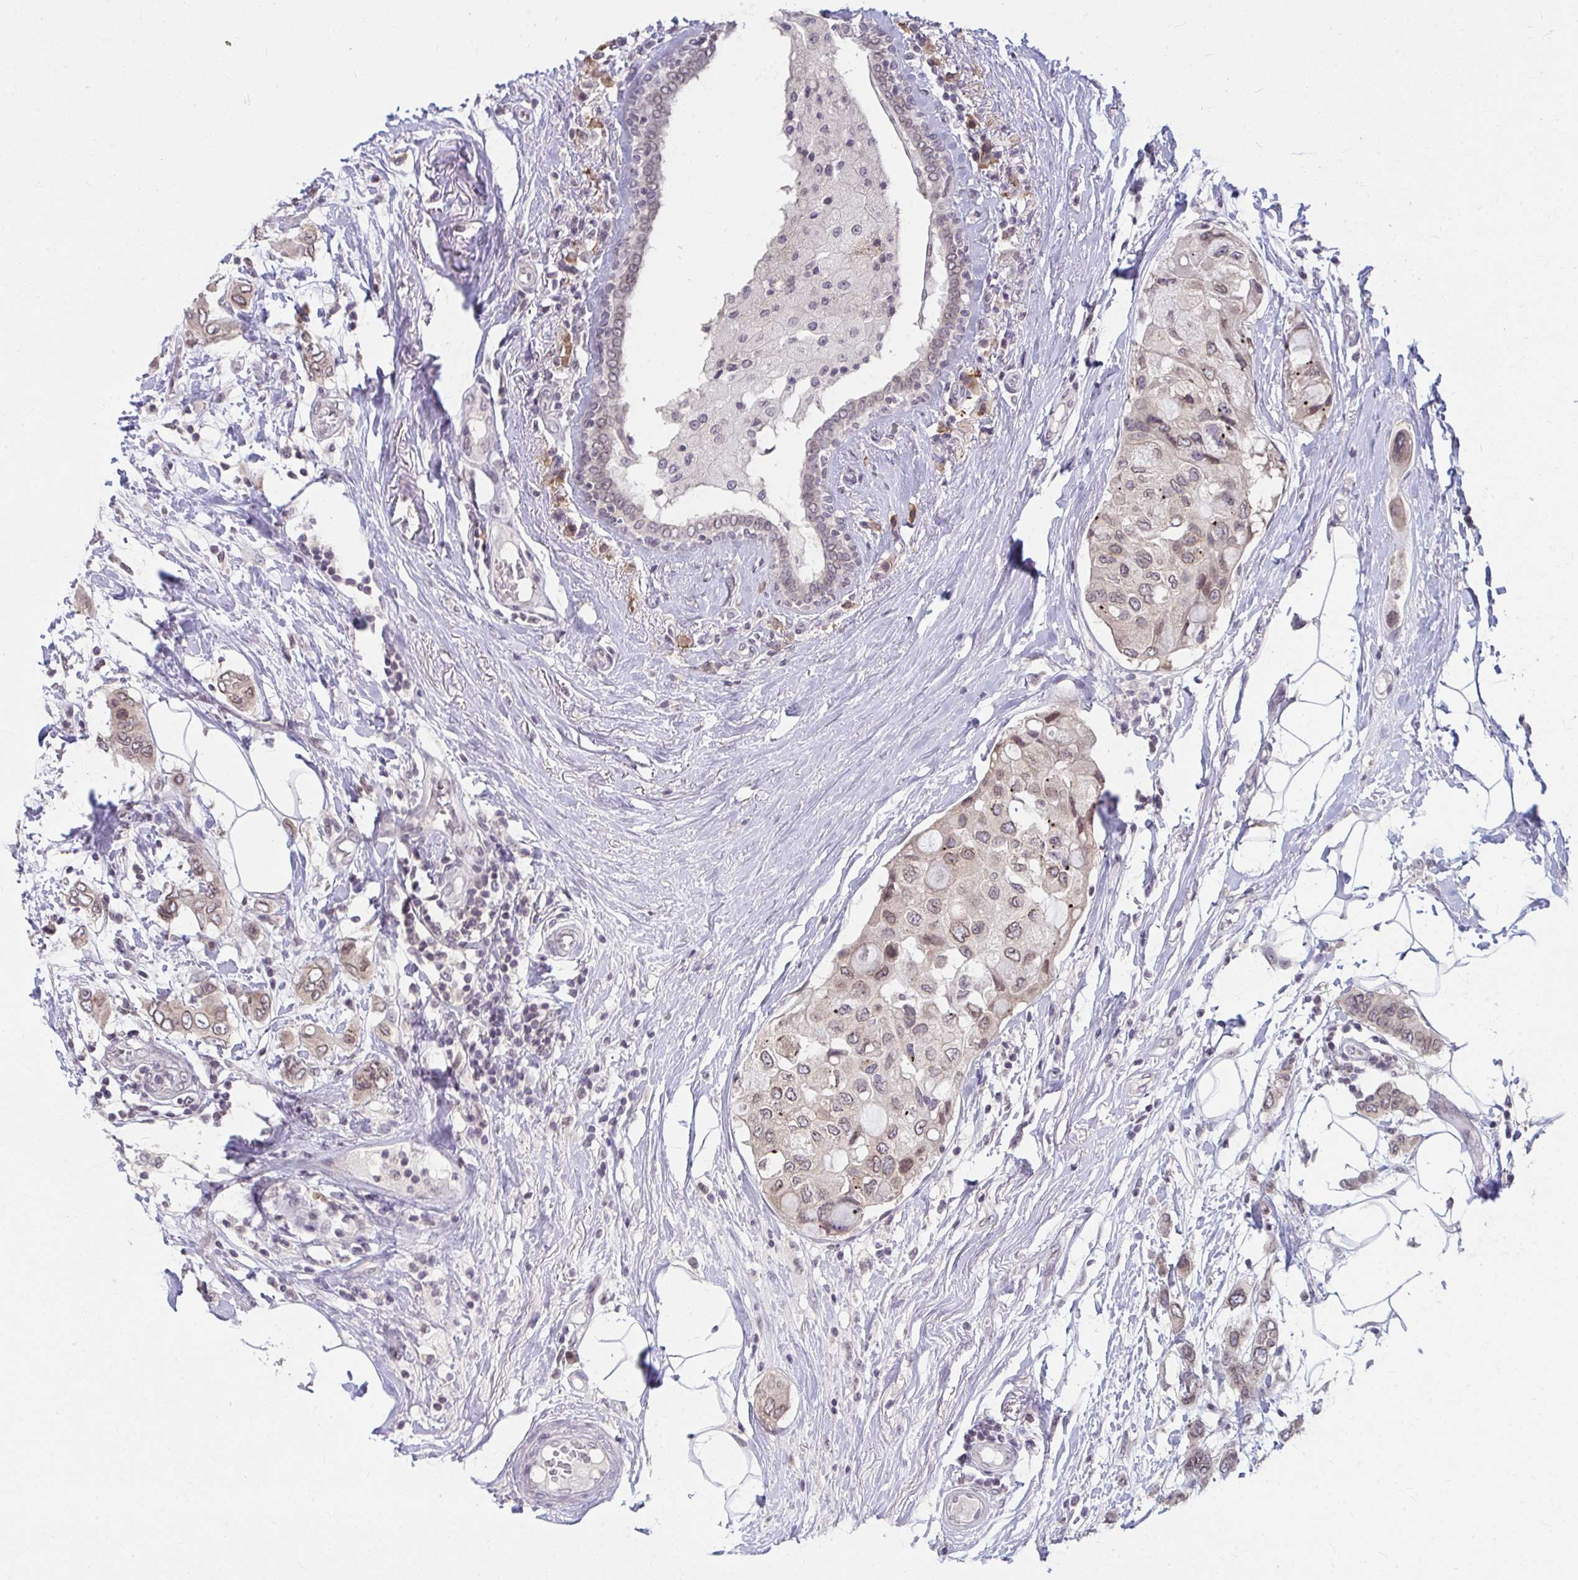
{"staining": {"intensity": "weak", "quantity": ">75%", "location": "cytoplasmic/membranous,nuclear"}, "tissue": "breast cancer", "cell_type": "Tumor cells", "image_type": "cancer", "snomed": [{"axis": "morphology", "description": "Lobular carcinoma"}, {"axis": "topography", "description": "Breast"}], "caption": "Breast cancer stained for a protein shows weak cytoplasmic/membranous and nuclear positivity in tumor cells.", "gene": "NUP133", "patient": {"sex": "female", "age": 51}}